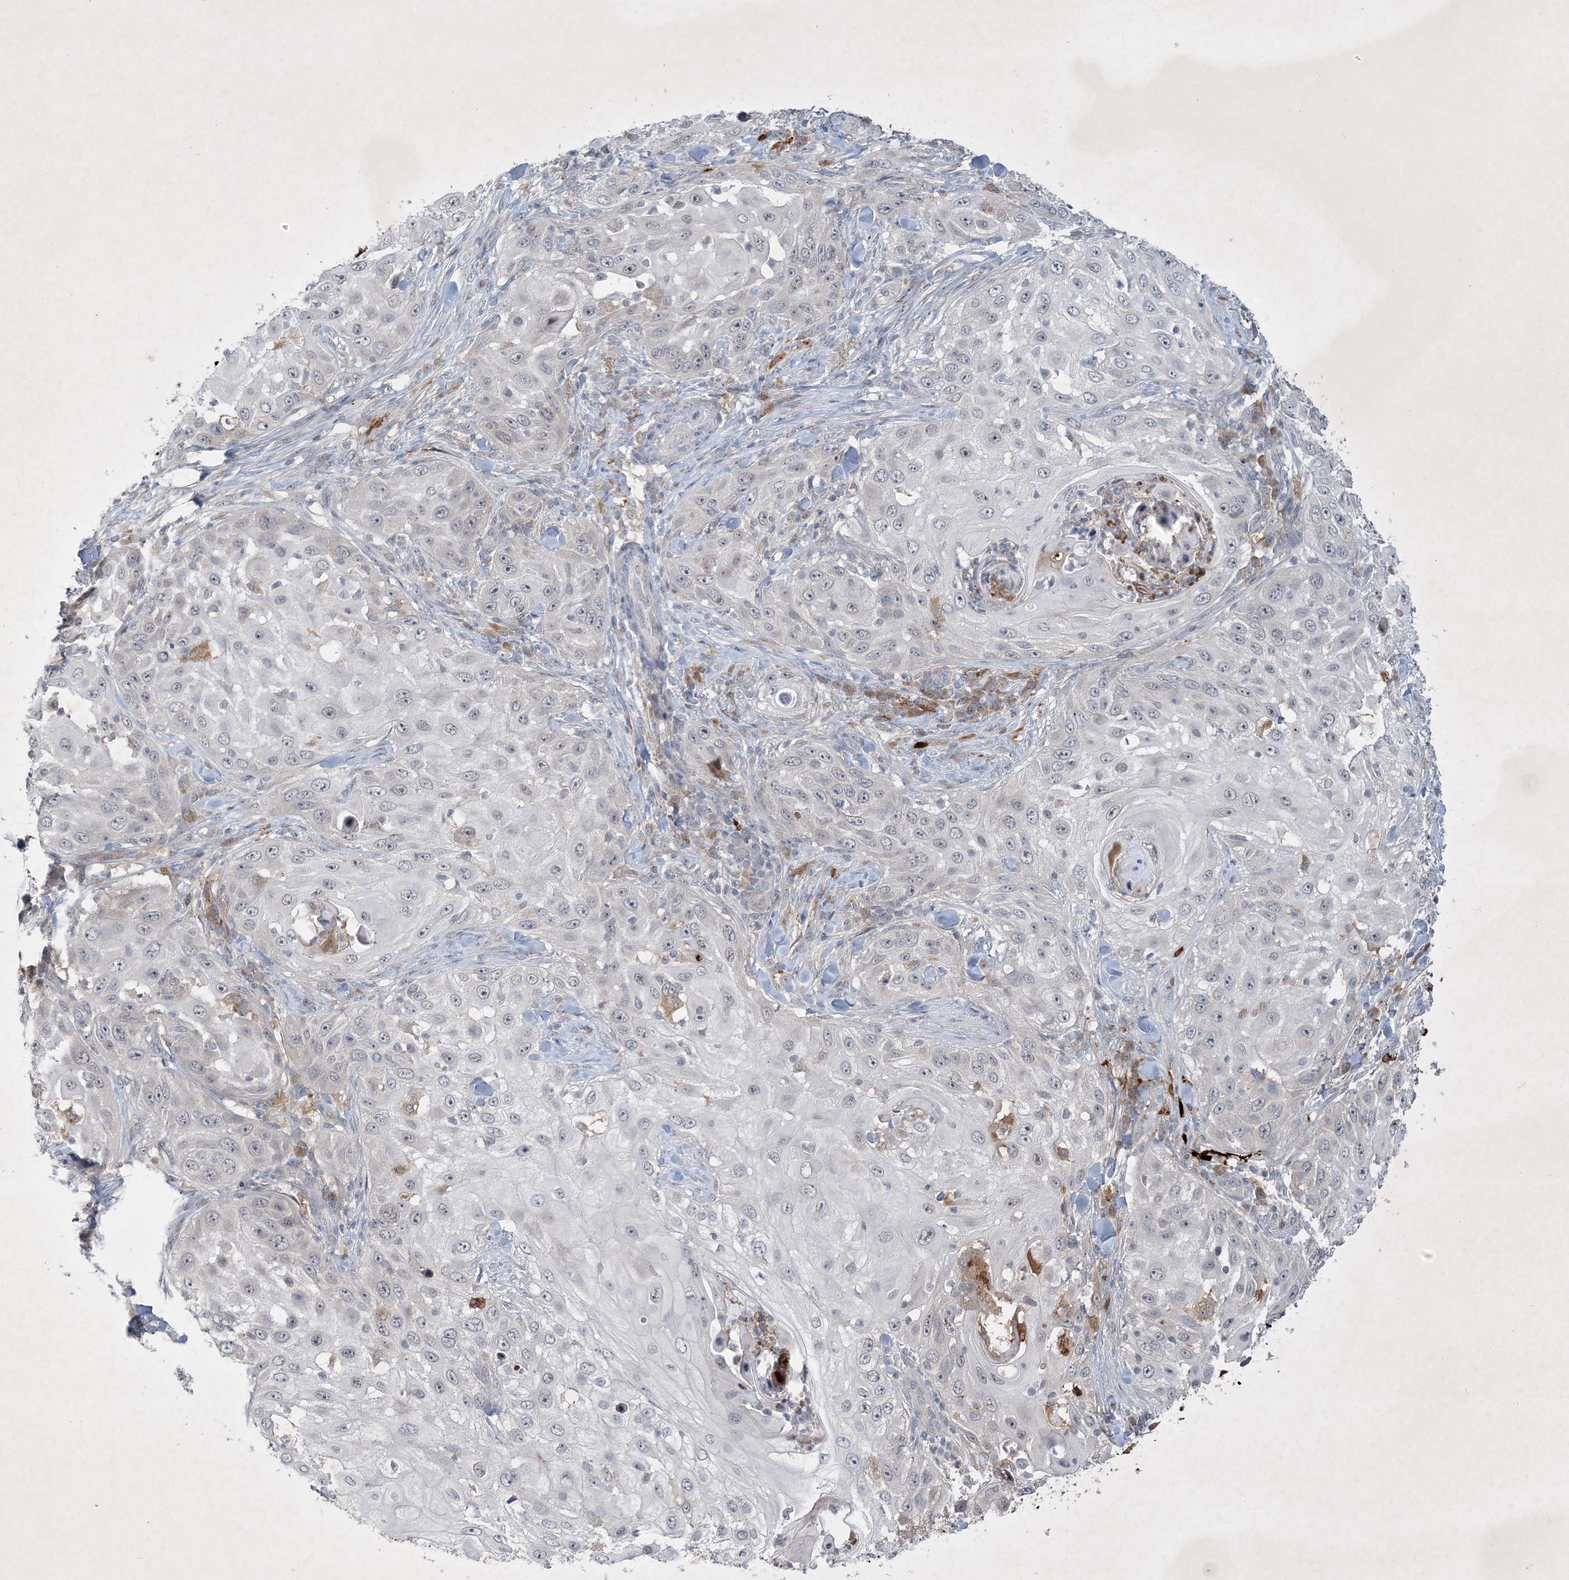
{"staining": {"intensity": "negative", "quantity": "none", "location": "none"}, "tissue": "skin cancer", "cell_type": "Tumor cells", "image_type": "cancer", "snomed": [{"axis": "morphology", "description": "Squamous cell carcinoma, NOS"}, {"axis": "topography", "description": "Skin"}], "caption": "Skin cancer (squamous cell carcinoma) stained for a protein using immunohistochemistry (IHC) shows no expression tumor cells.", "gene": "THG1L", "patient": {"sex": "female", "age": 44}}